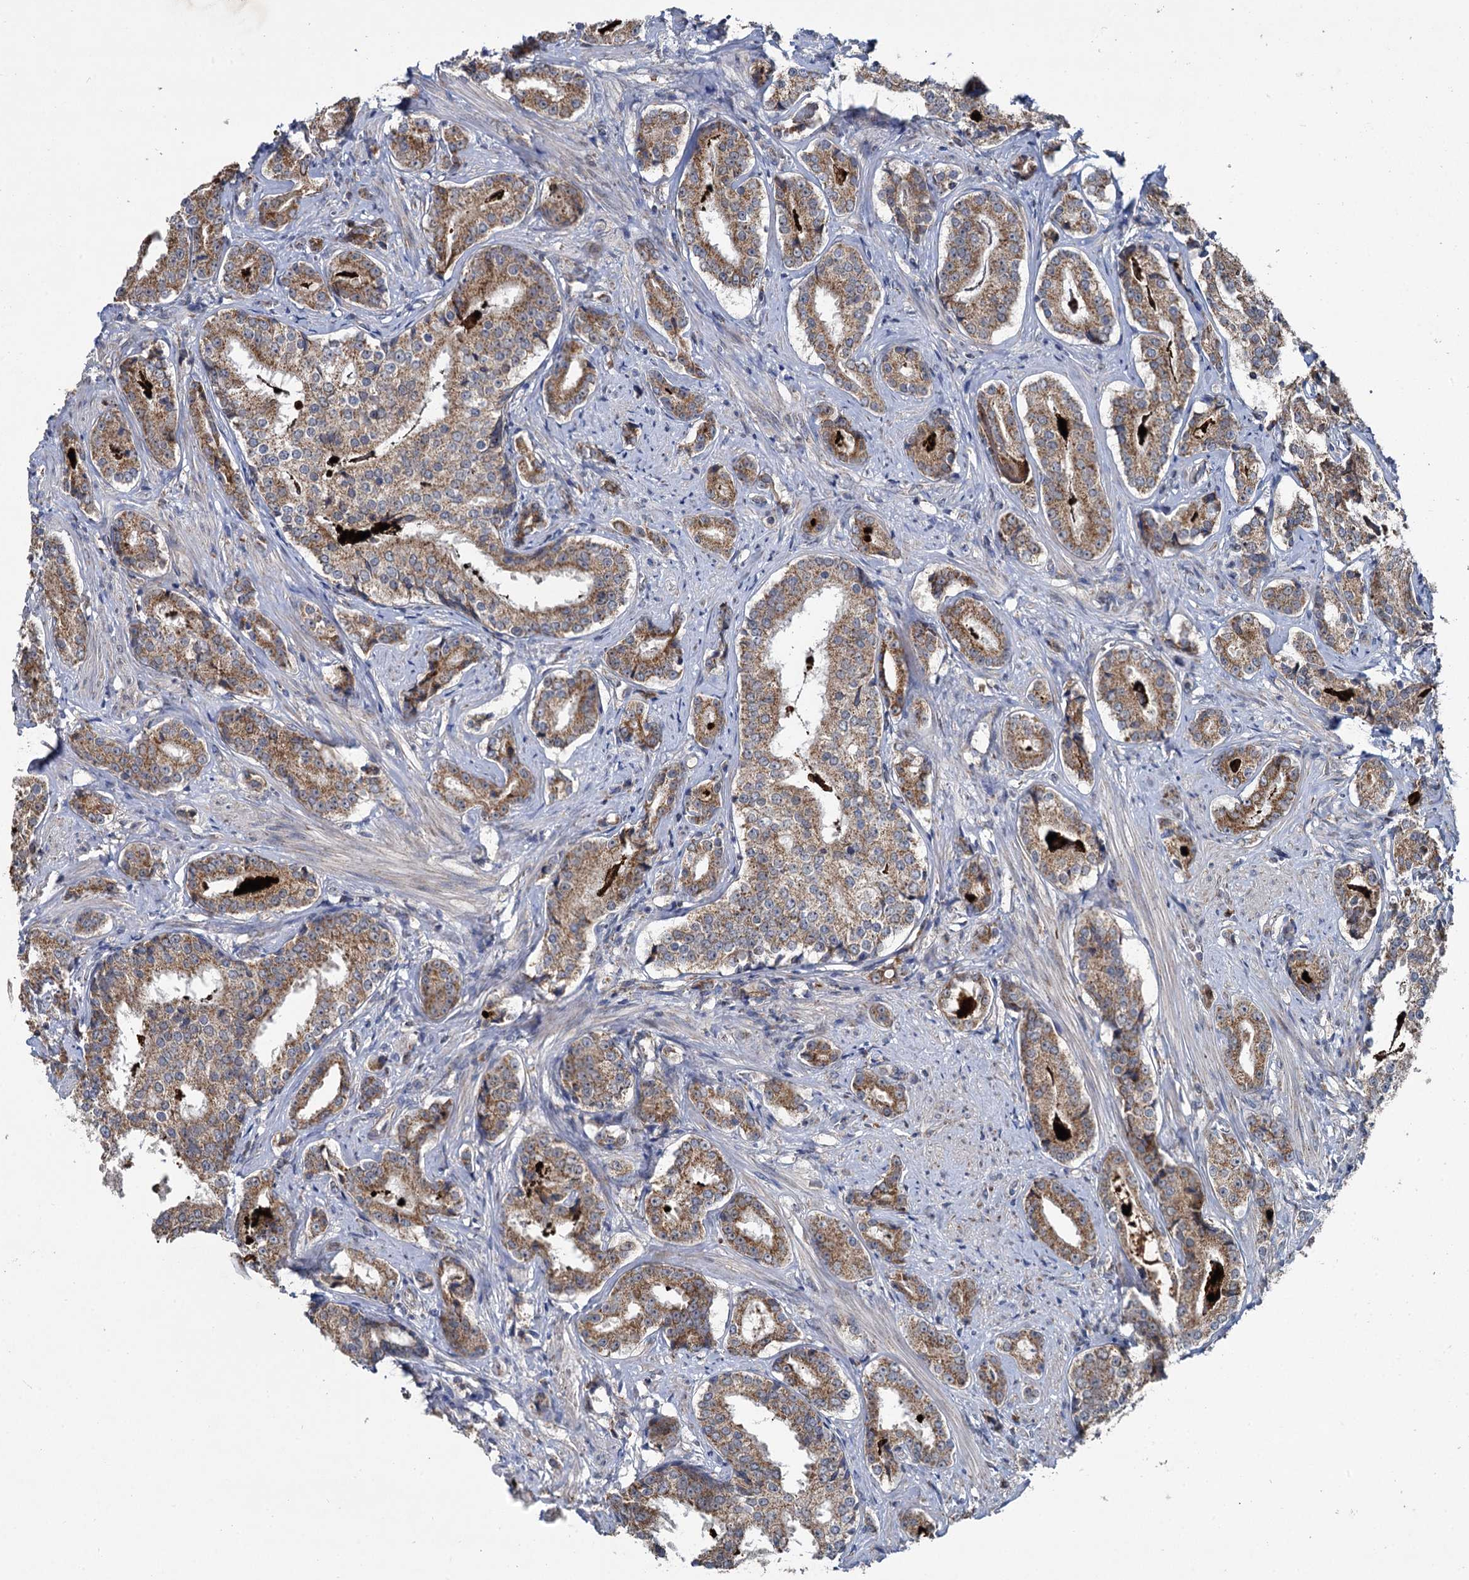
{"staining": {"intensity": "moderate", "quantity": ">75%", "location": "cytoplasmic/membranous"}, "tissue": "prostate cancer", "cell_type": "Tumor cells", "image_type": "cancer", "snomed": [{"axis": "morphology", "description": "Adenocarcinoma, High grade"}, {"axis": "topography", "description": "Prostate"}], "caption": "Tumor cells exhibit moderate cytoplasmic/membranous expression in about >75% of cells in high-grade adenocarcinoma (prostate). The staining is performed using DAB brown chromogen to label protein expression. The nuclei are counter-stained blue using hematoxylin.", "gene": "METTL4", "patient": {"sex": "male", "age": 58}}